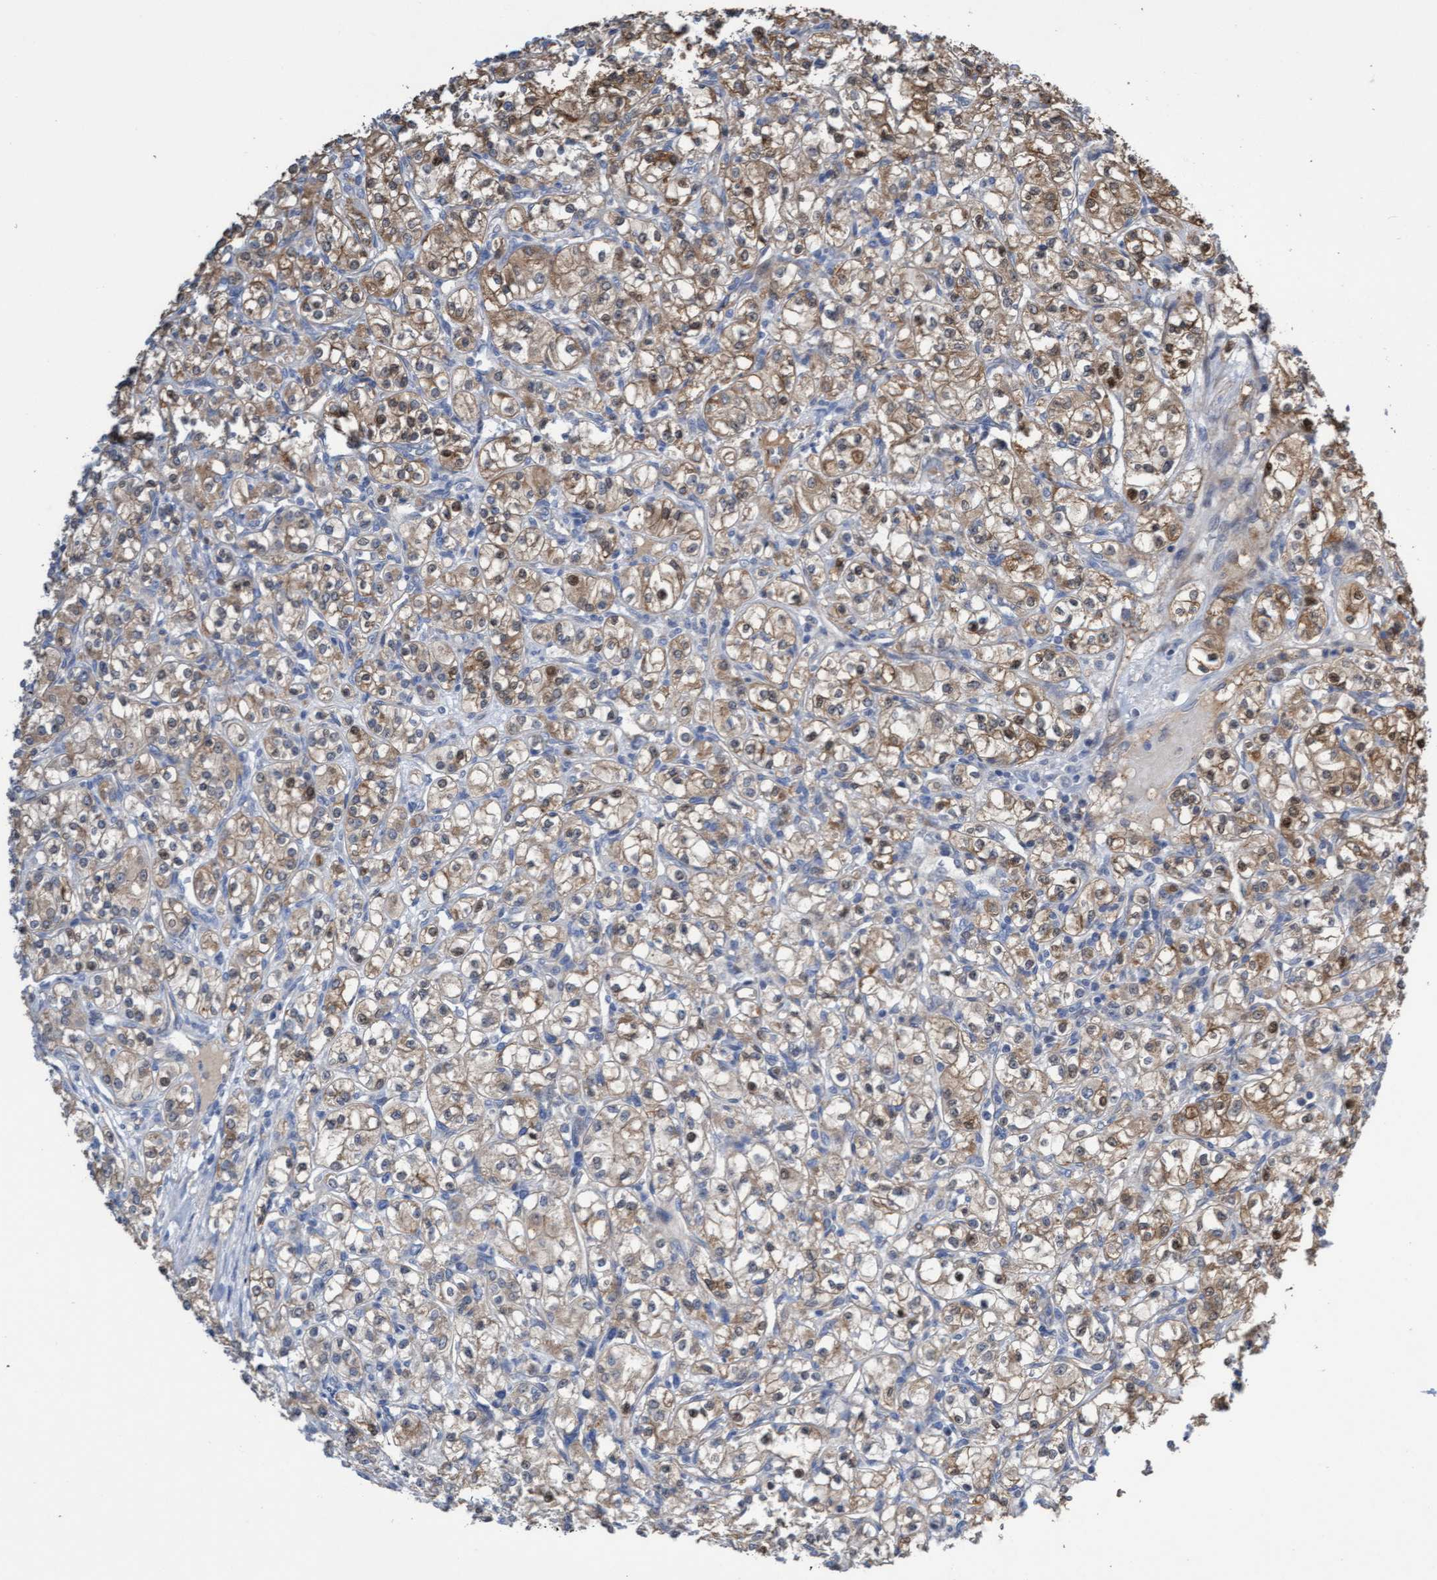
{"staining": {"intensity": "weak", "quantity": ">75%", "location": "cytoplasmic/membranous"}, "tissue": "renal cancer", "cell_type": "Tumor cells", "image_type": "cancer", "snomed": [{"axis": "morphology", "description": "Adenocarcinoma, NOS"}, {"axis": "topography", "description": "Kidney"}], "caption": "This histopathology image shows IHC staining of renal cancer (adenocarcinoma), with low weak cytoplasmic/membranous expression in about >75% of tumor cells.", "gene": "ITFG1", "patient": {"sex": "male", "age": 77}}